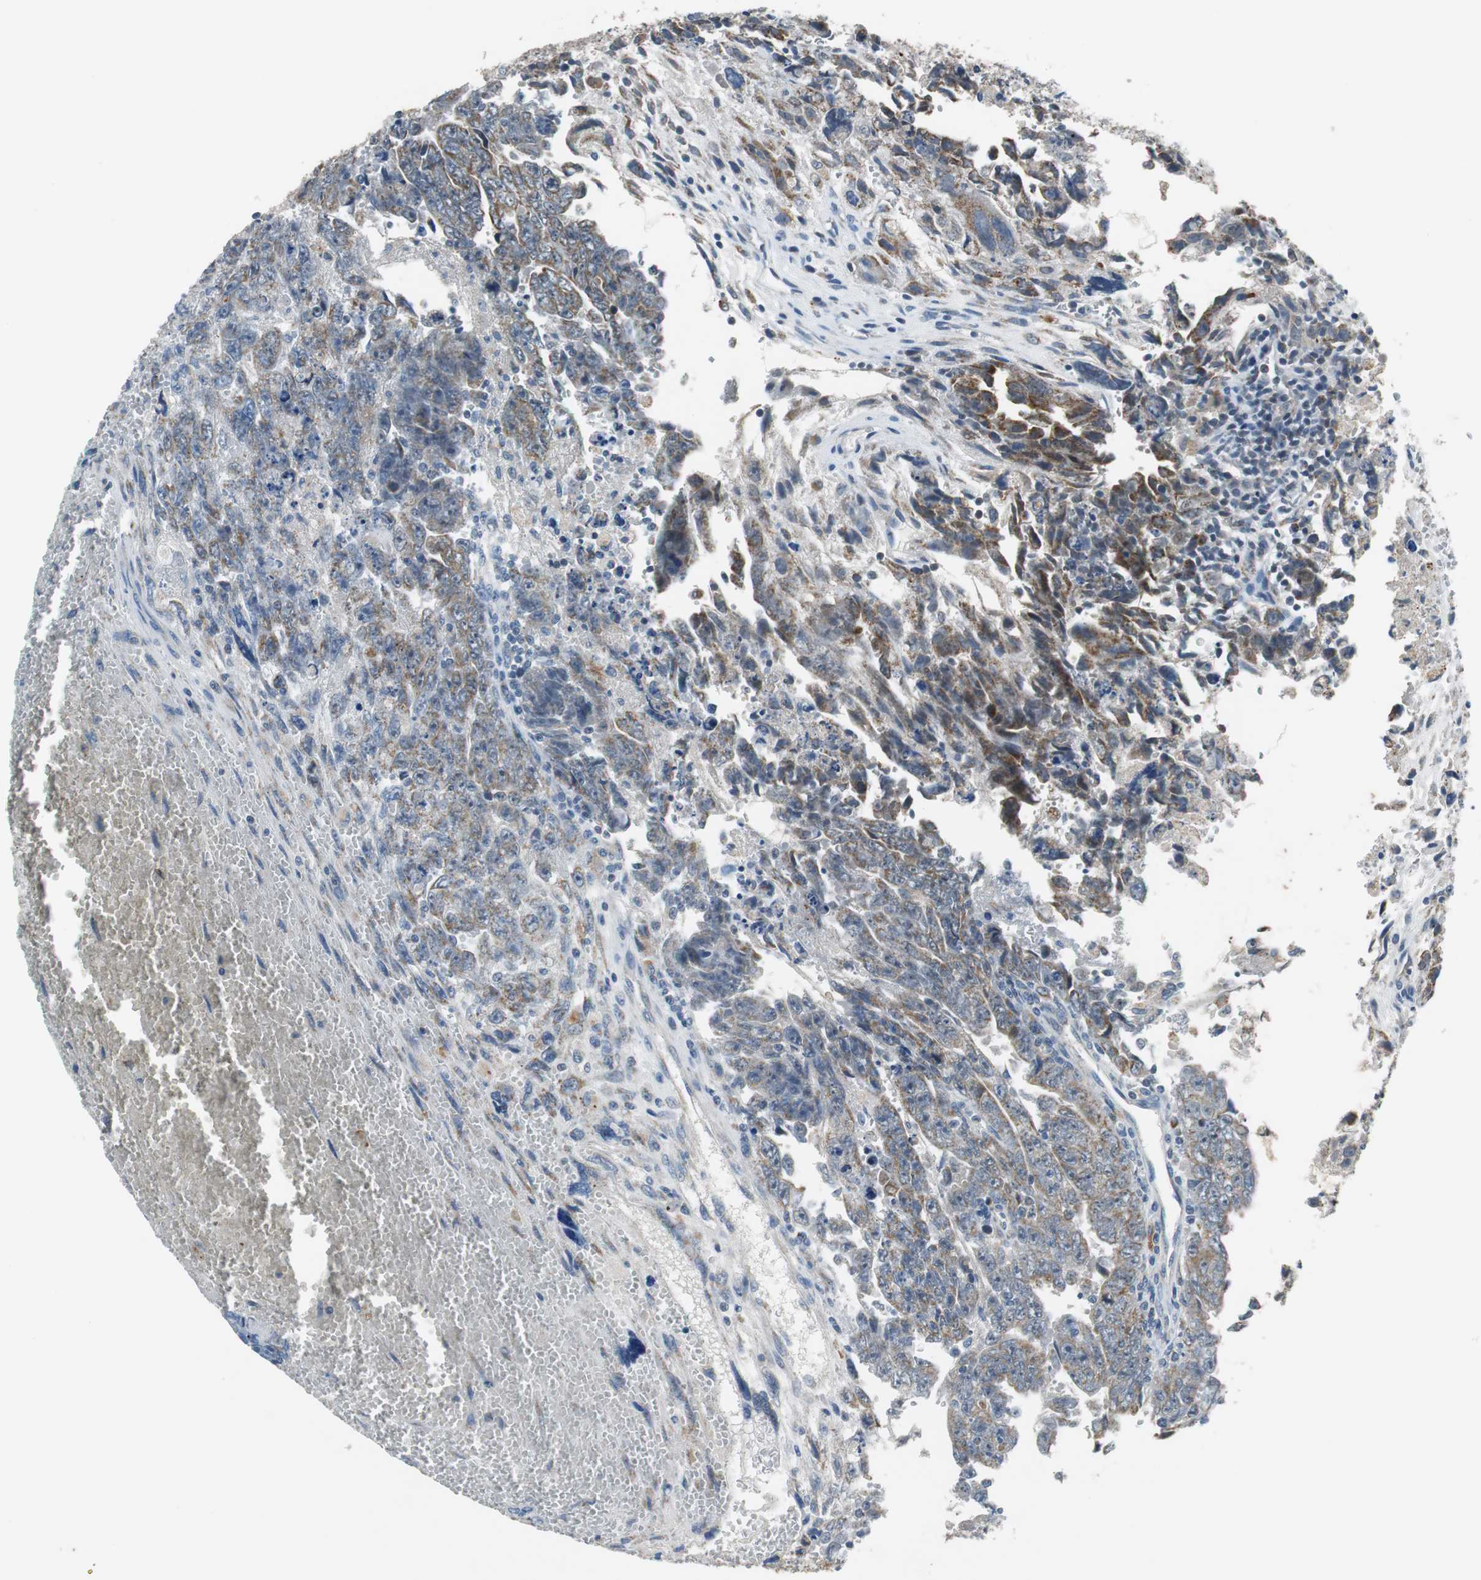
{"staining": {"intensity": "moderate", "quantity": ">75%", "location": "cytoplasmic/membranous"}, "tissue": "testis cancer", "cell_type": "Tumor cells", "image_type": "cancer", "snomed": [{"axis": "morphology", "description": "Carcinoma, Embryonal, NOS"}, {"axis": "topography", "description": "Testis"}], "caption": "Tumor cells display medium levels of moderate cytoplasmic/membranous positivity in about >75% of cells in human testis embryonal carcinoma. (DAB (3,3'-diaminobenzidine) IHC, brown staining for protein, blue staining for nuclei).", "gene": "NLGN1", "patient": {"sex": "male", "age": 28}}